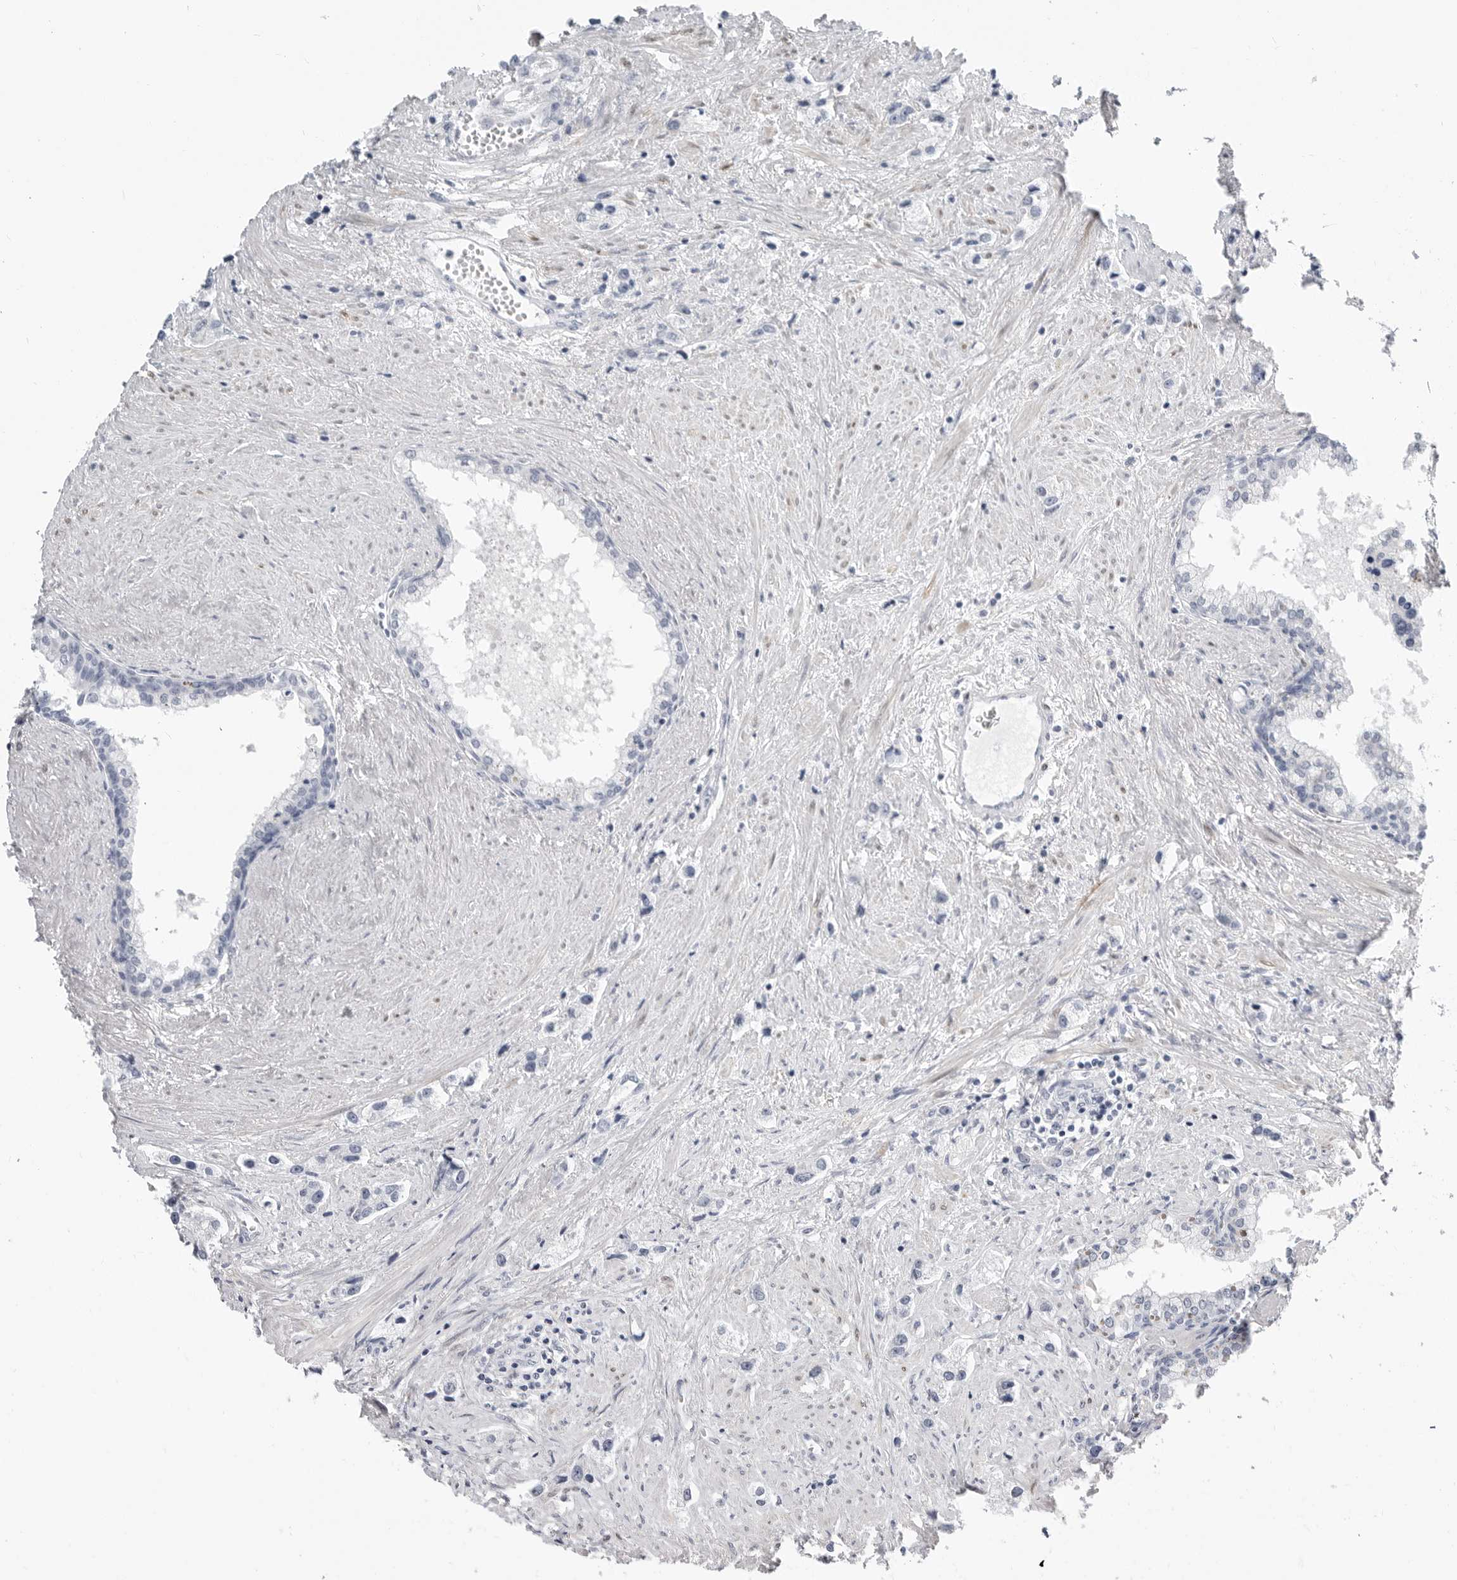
{"staining": {"intensity": "negative", "quantity": "none", "location": "none"}, "tissue": "prostate cancer", "cell_type": "Tumor cells", "image_type": "cancer", "snomed": [{"axis": "morphology", "description": "Adenocarcinoma, High grade"}, {"axis": "topography", "description": "Prostate"}], "caption": "Histopathology image shows no significant protein expression in tumor cells of prostate cancer (high-grade adenocarcinoma). (DAB immunohistochemistry (IHC), high magnification).", "gene": "PLN", "patient": {"sex": "male", "age": 66}}